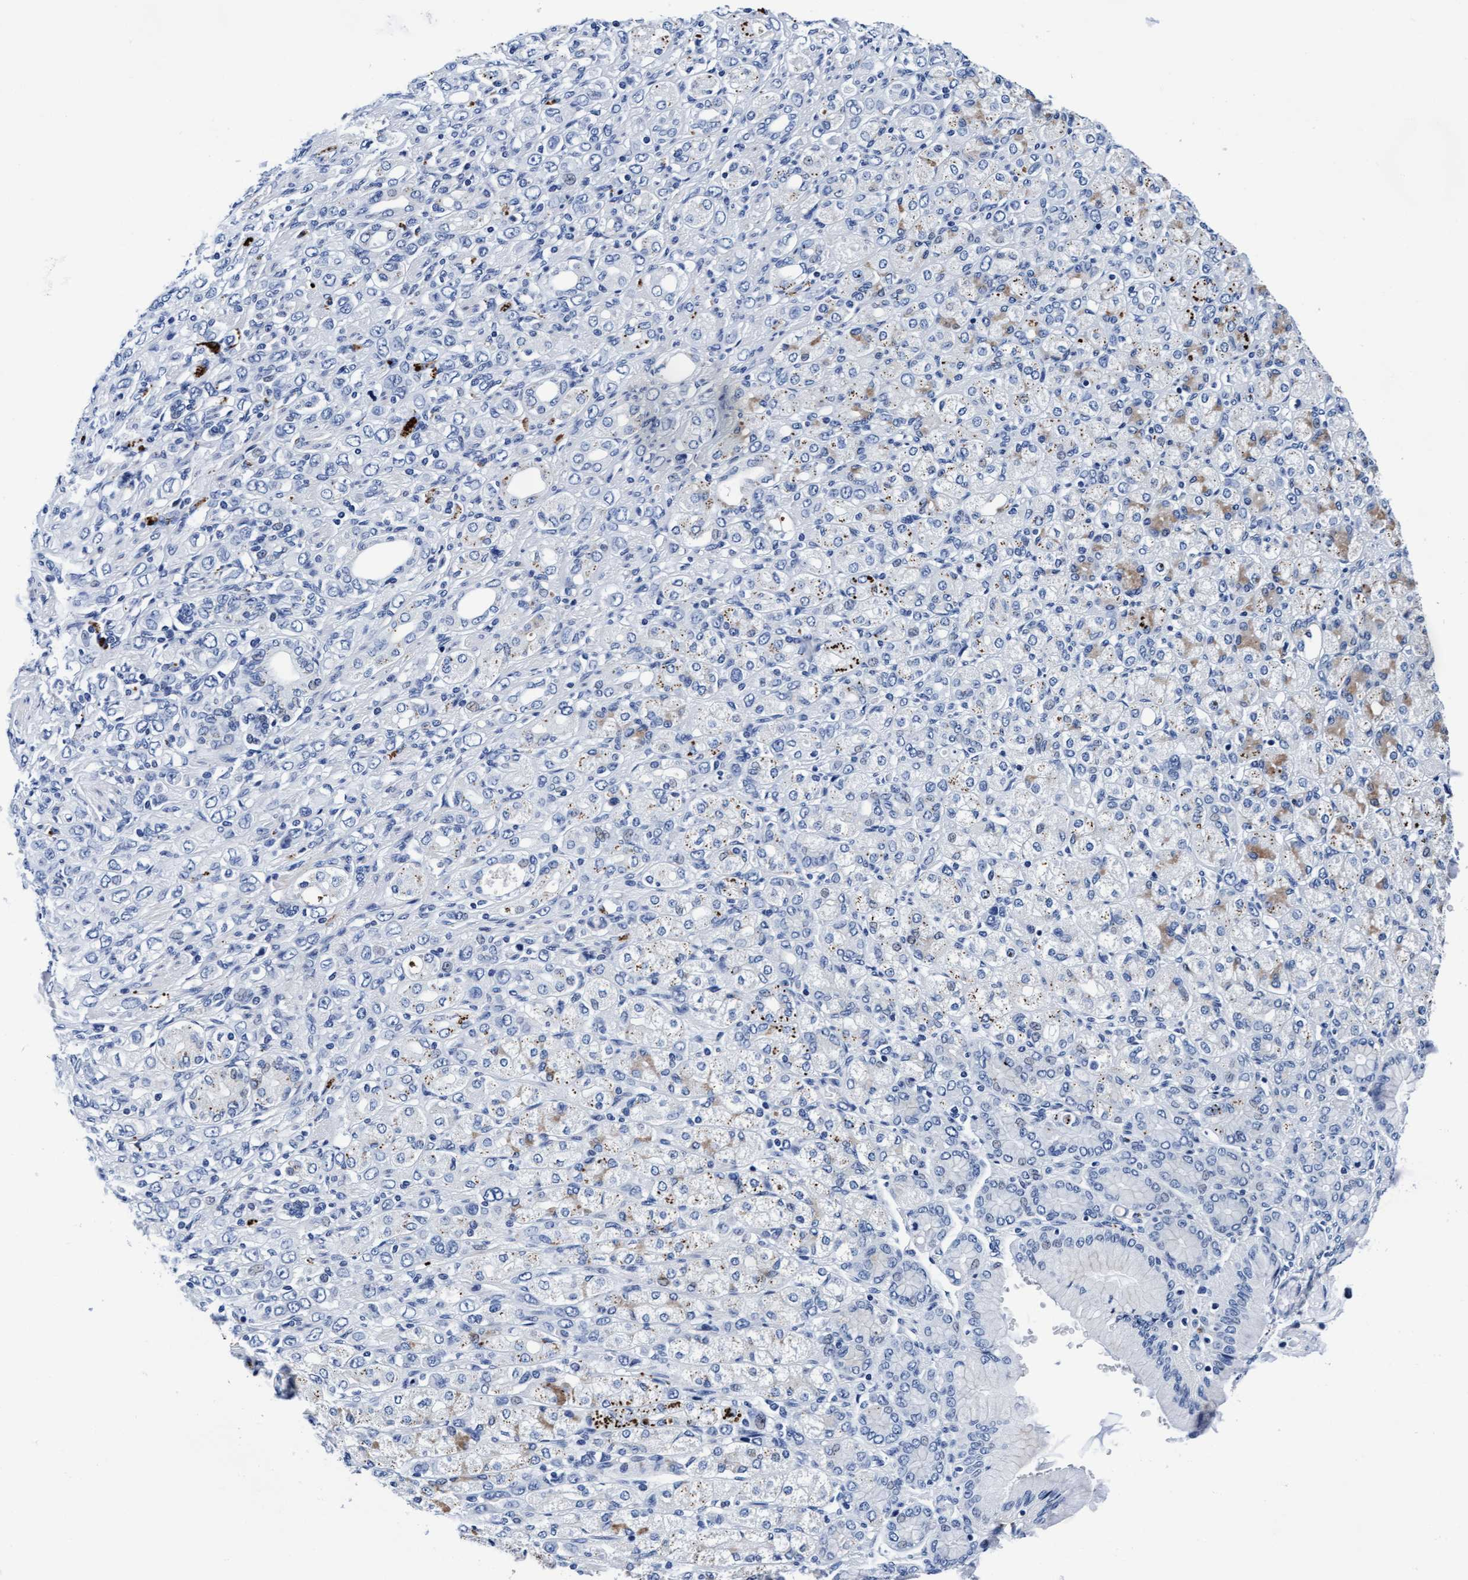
{"staining": {"intensity": "weak", "quantity": "<25%", "location": "cytoplasmic/membranous"}, "tissue": "stomach cancer", "cell_type": "Tumor cells", "image_type": "cancer", "snomed": [{"axis": "morphology", "description": "Adenocarcinoma, NOS"}, {"axis": "topography", "description": "Stomach"}], "caption": "The IHC histopathology image has no significant expression in tumor cells of stomach cancer tissue.", "gene": "ARSG", "patient": {"sex": "female", "age": 65}}